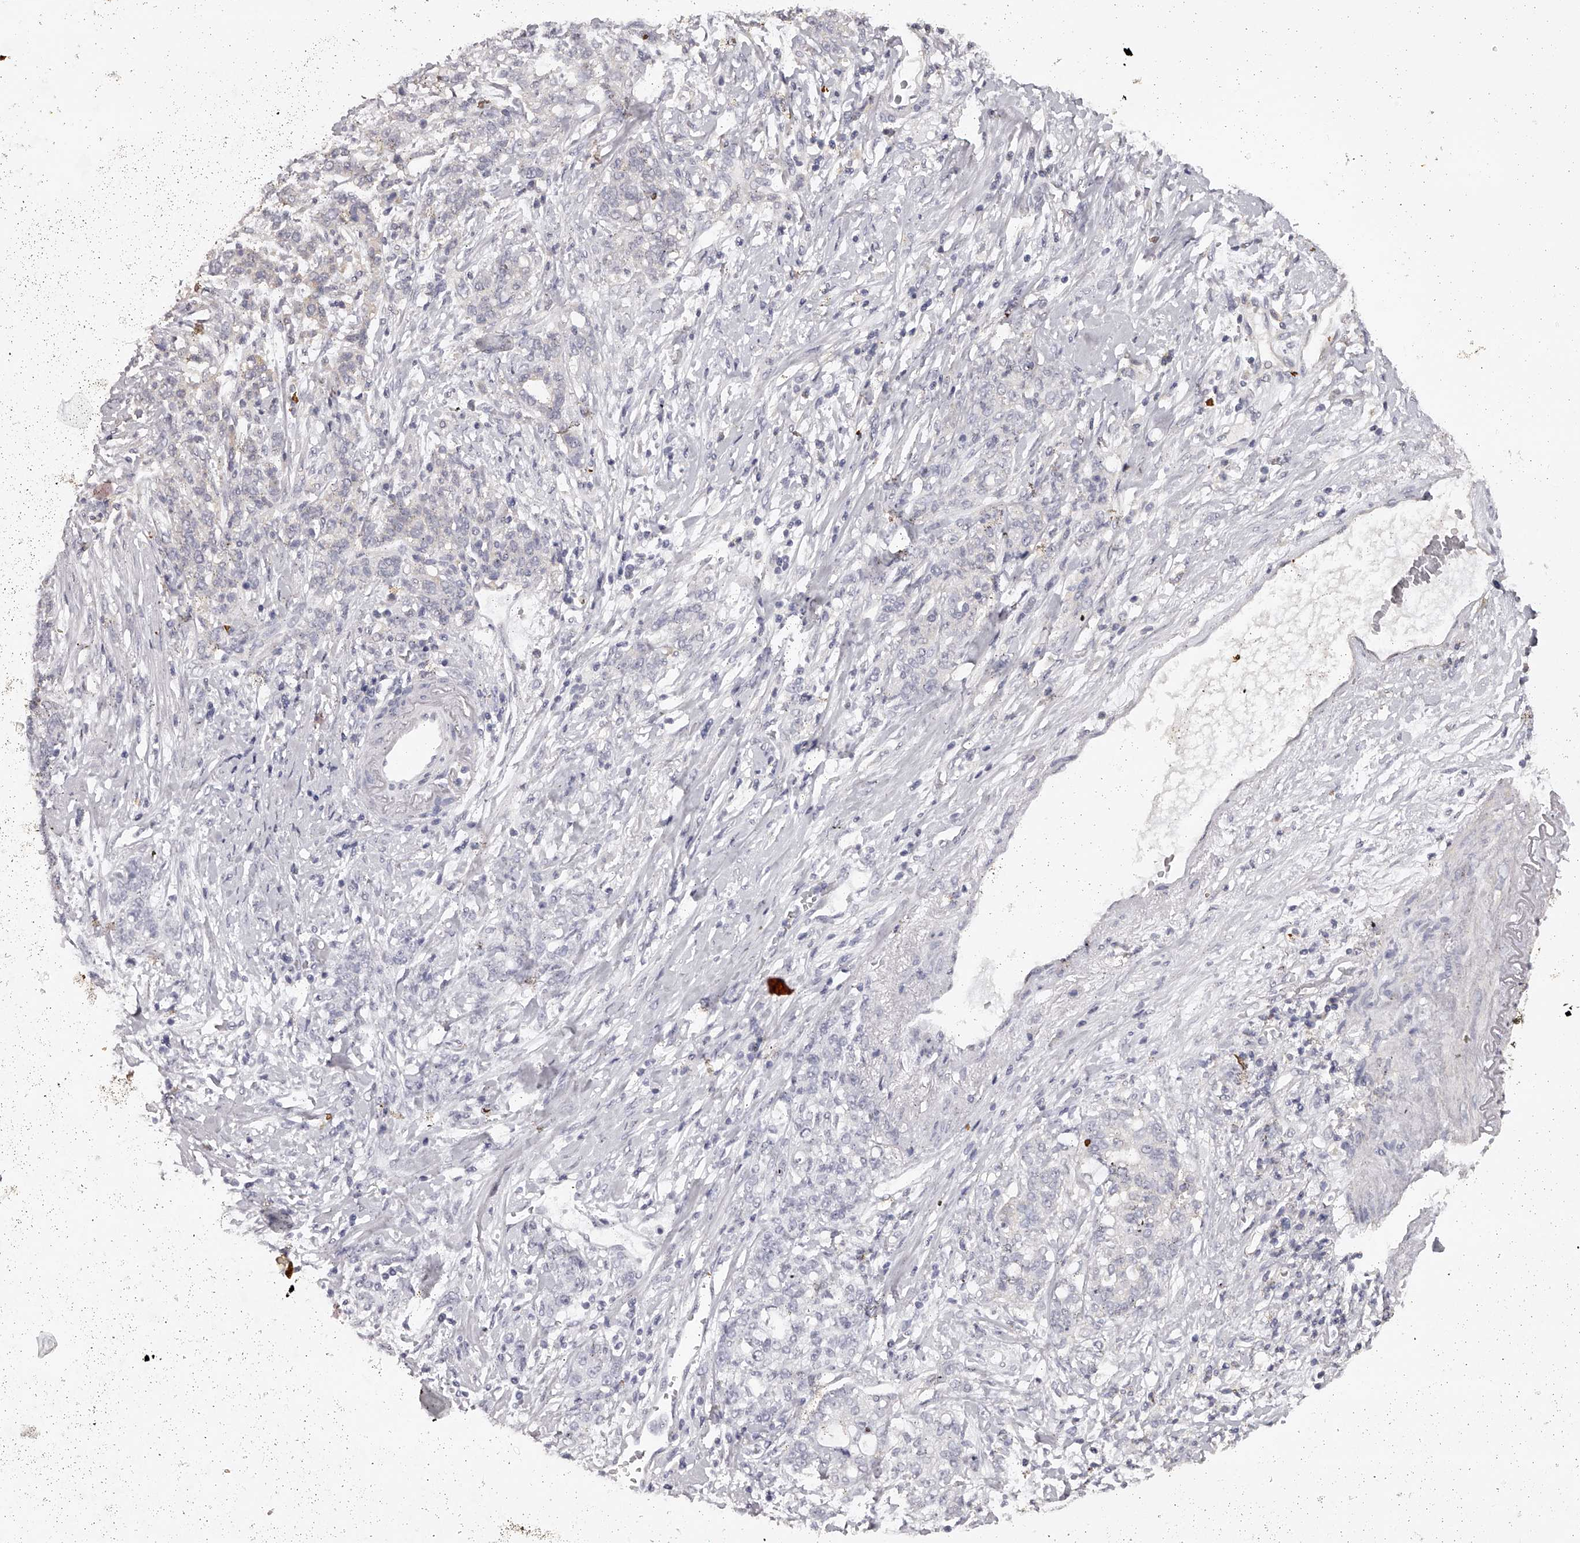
{"staining": {"intensity": "negative", "quantity": "none", "location": "none"}, "tissue": "stomach cancer", "cell_type": "Tumor cells", "image_type": "cancer", "snomed": [{"axis": "morphology", "description": "Adenocarcinoma, NOS"}, {"axis": "topography", "description": "Stomach, lower"}], "caption": "An immunohistochemistry photomicrograph of stomach cancer is shown. There is no staining in tumor cells of stomach cancer. (Immunohistochemistry (ihc), brightfield microscopy, high magnification).", "gene": "TNN", "patient": {"sex": "male", "age": 88}}